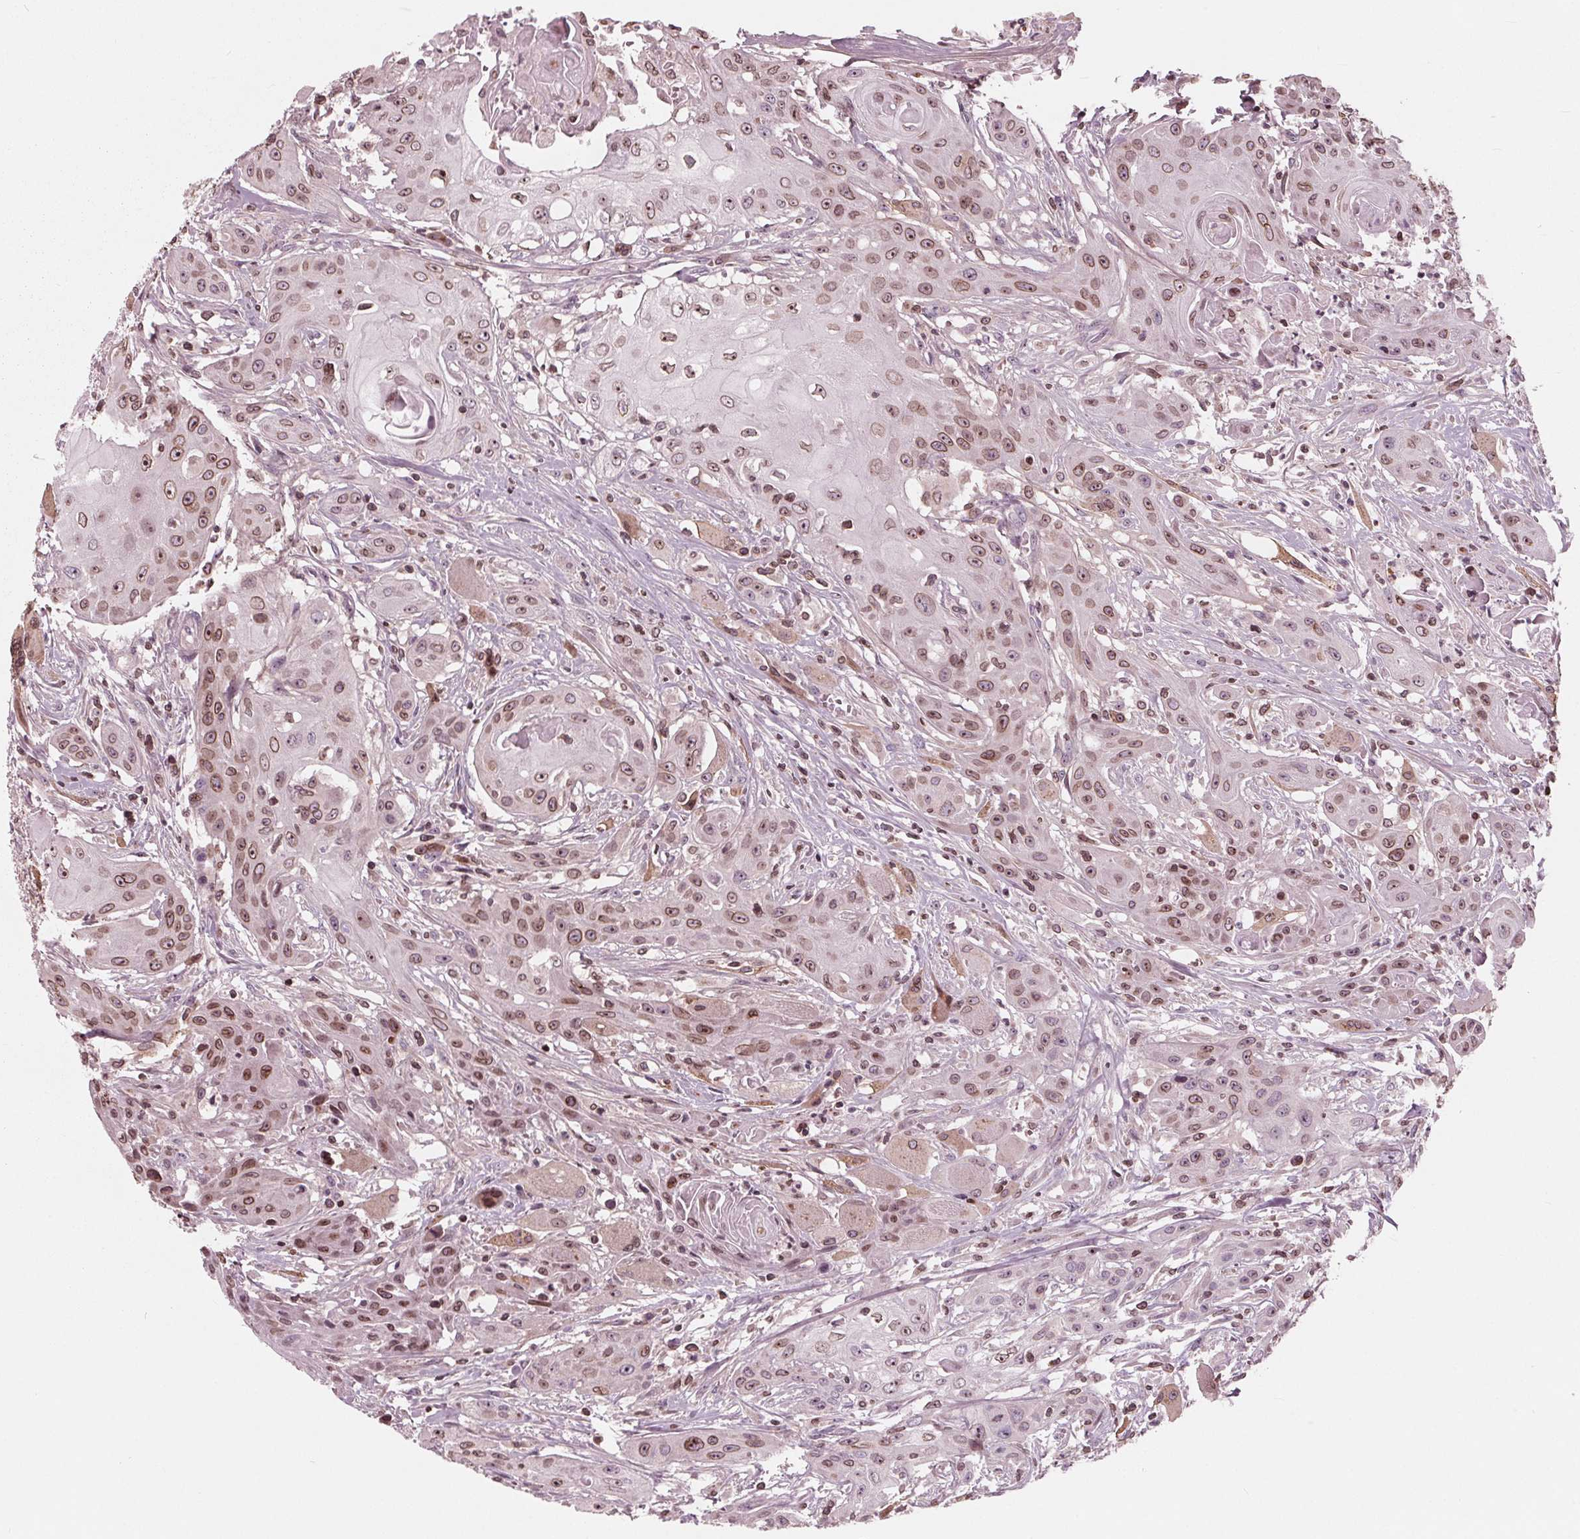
{"staining": {"intensity": "moderate", "quantity": ">75%", "location": "cytoplasmic/membranous,nuclear"}, "tissue": "head and neck cancer", "cell_type": "Tumor cells", "image_type": "cancer", "snomed": [{"axis": "morphology", "description": "Squamous cell carcinoma, NOS"}, {"axis": "topography", "description": "Oral tissue"}, {"axis": "topography", "description": "Head-Neck"}, {"axis": "topography", "description": "Neck, NOS"}], "caption": "Immunohistochemistry staining of head and neck cancer (squamous cell carcinoma), which exhibits medium levels of moderate cytoplasmic/membranous and nuclear staining in approximately >75% of tumor cells indicating moderate cytoplasmic/membranous and nuclear protein positivity. The staining was performed using DAB (3,3'-diaminobenzidine) (brown) for protein detection and nuclei were counterstained in hematoxylin (blue).", "gene": "NUP210", "patient": {"sex": "female", "age": 55}}